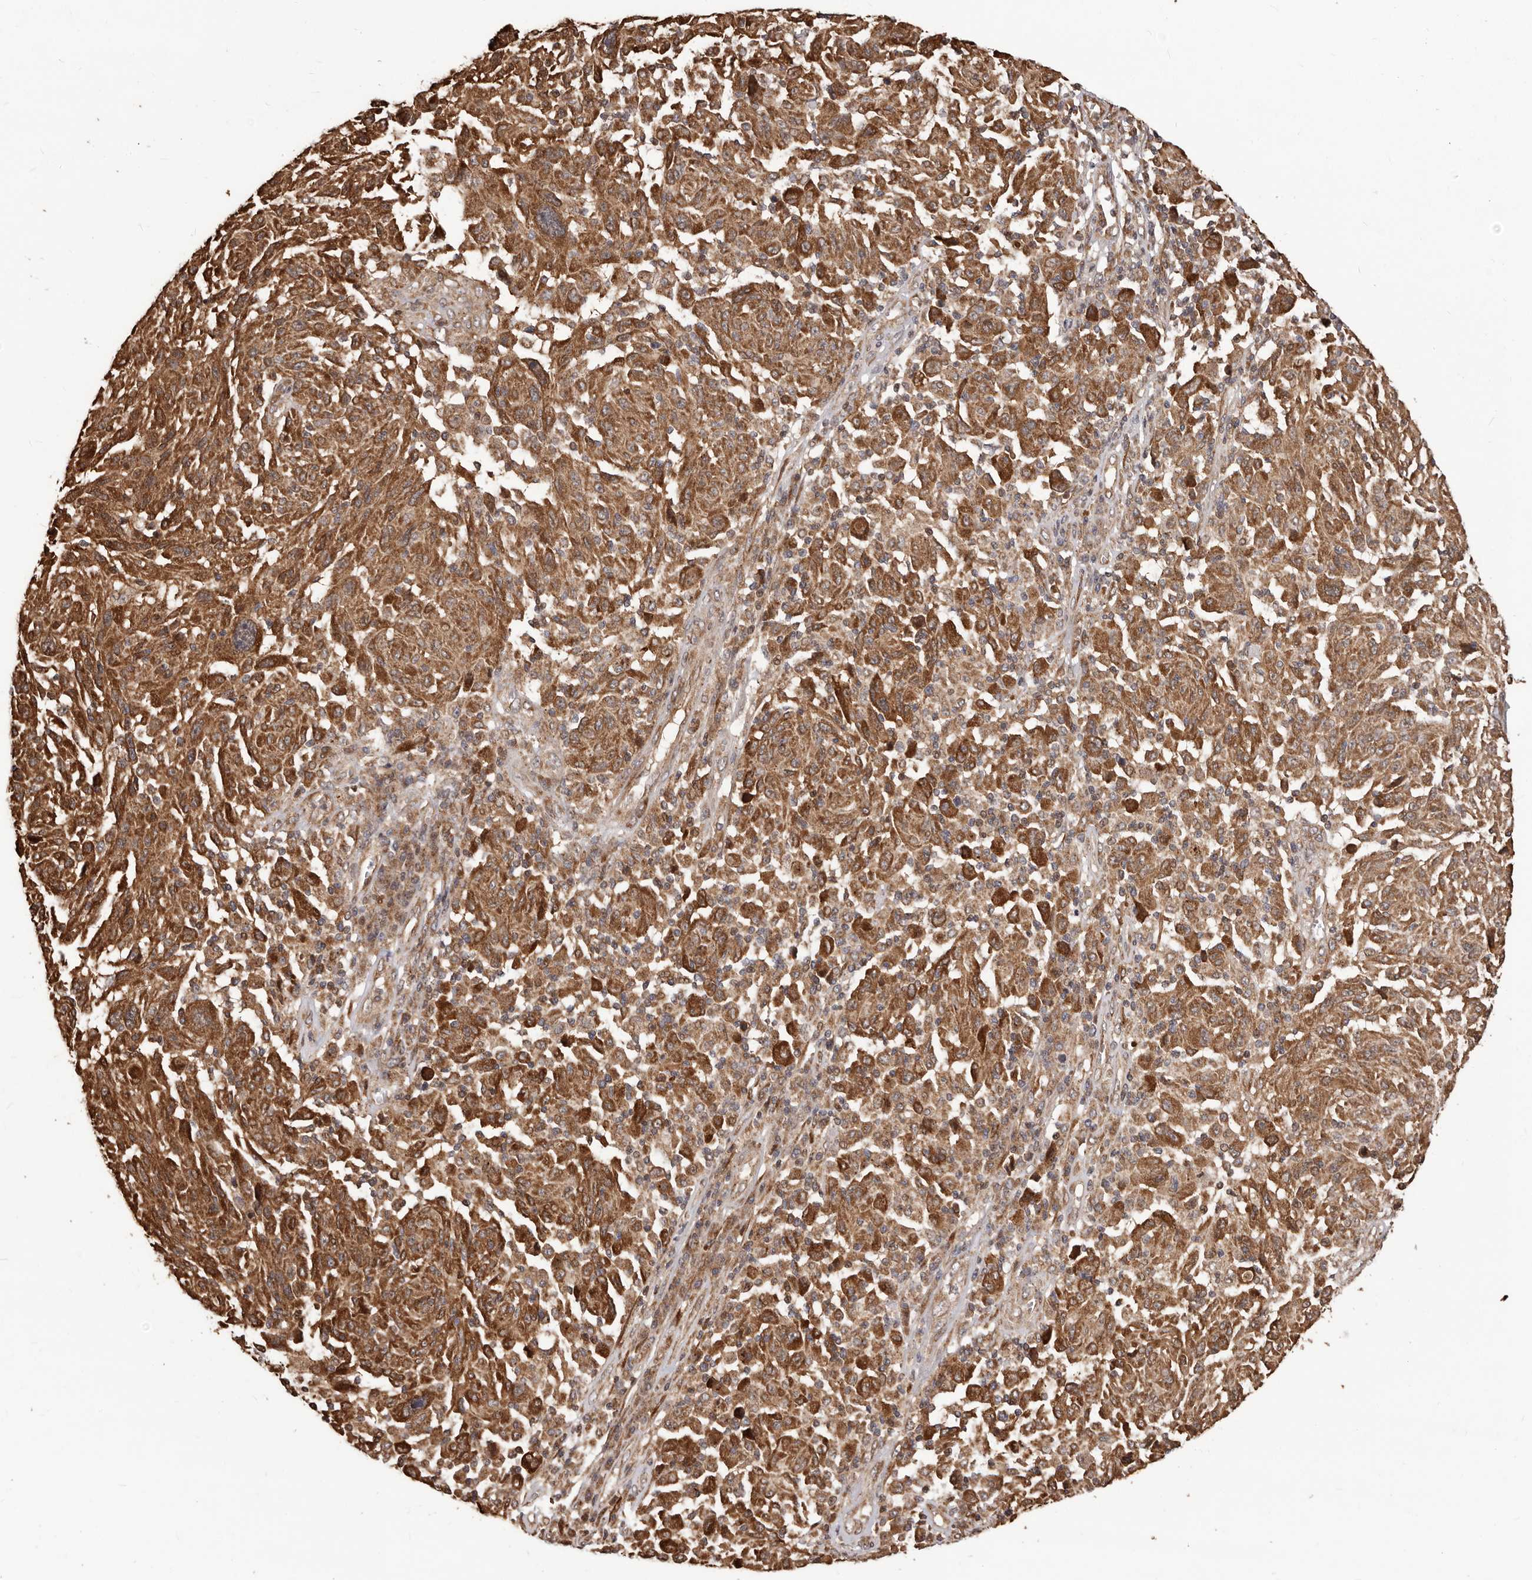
{"staining": {"intensity": "strong", "quantity": ">75%", "location": "cytoplasmic/membranous"}, "tissue": "melanoma", "cell_type": "Tumor cells", "image_type": "cancer", "snomed": [{"axis": "morphology", "description": "Malignant melanoma, NOS"}, {"axis": "topography", "description": "Skin"}], "caption": "Melanoma stained for a protein (brown) demonstrates strong cytoplasmic/membranous positive expression in about >75% of tumor cells.", "gene": "MTO1", "patient": {"sex": "male", "age": 53}}